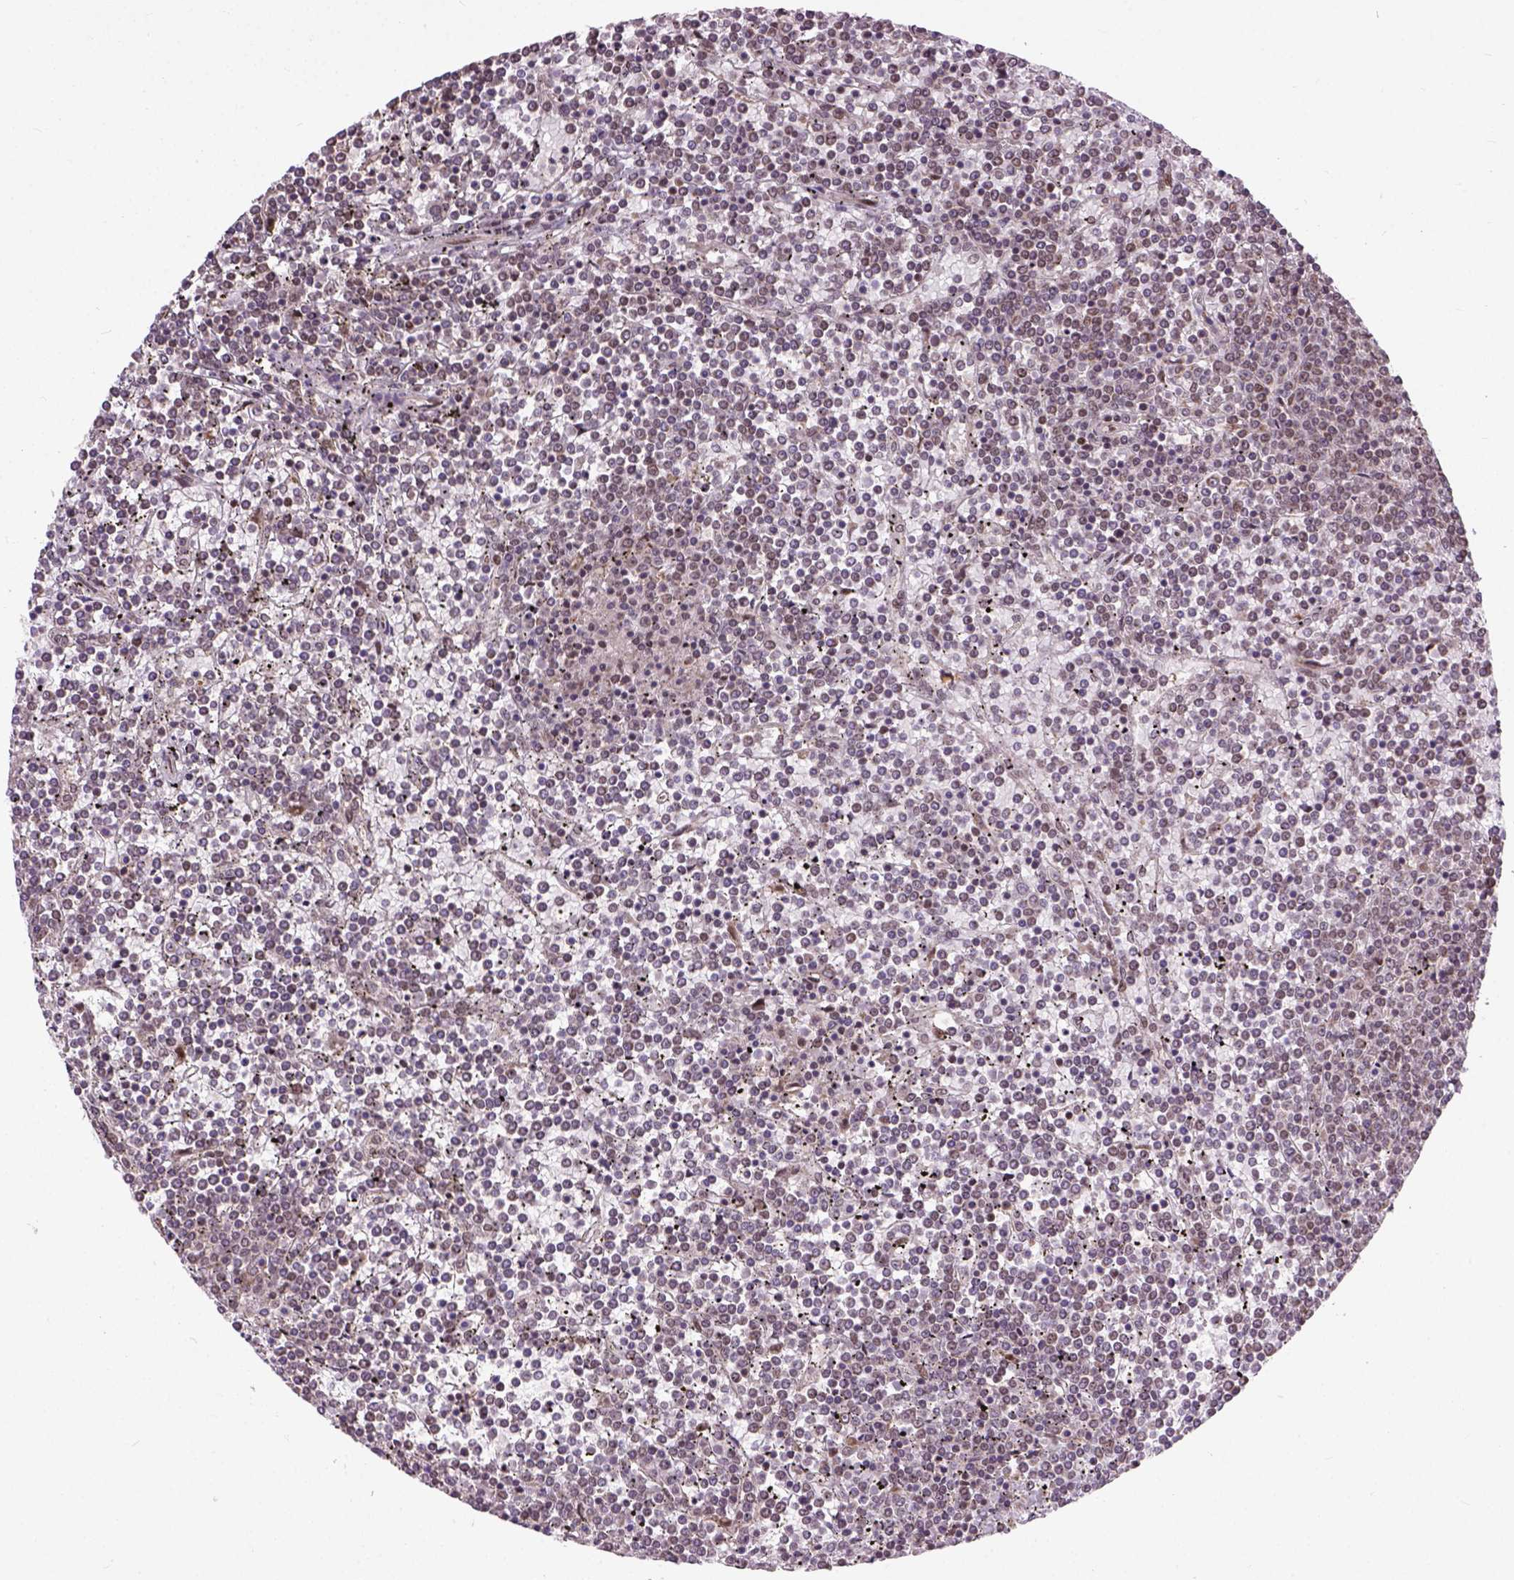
{"staining": {"intensity": "weak", "quantity": "25%-75%", "location": "nuclear"}, "tissue": "lymphoma", "cell_type": "Tumor cells", "image_type": "cancer", "snomed": [{"axis": "morphology", "description": "Malignant lymphoma, non-Hodgkin's type, Low grade"}, {"axis": "topography", "description": "Spleen"}], "caption": "Lymphoma stained with DAB (3,3'-diaminobenzidine) immunohistochemistry (IHC) displays low levels of weak nuclear staining in about 25%-75% of tumor cells.", "gene": "ZNF630", "patient": {"sex": "female", "age": 19}}